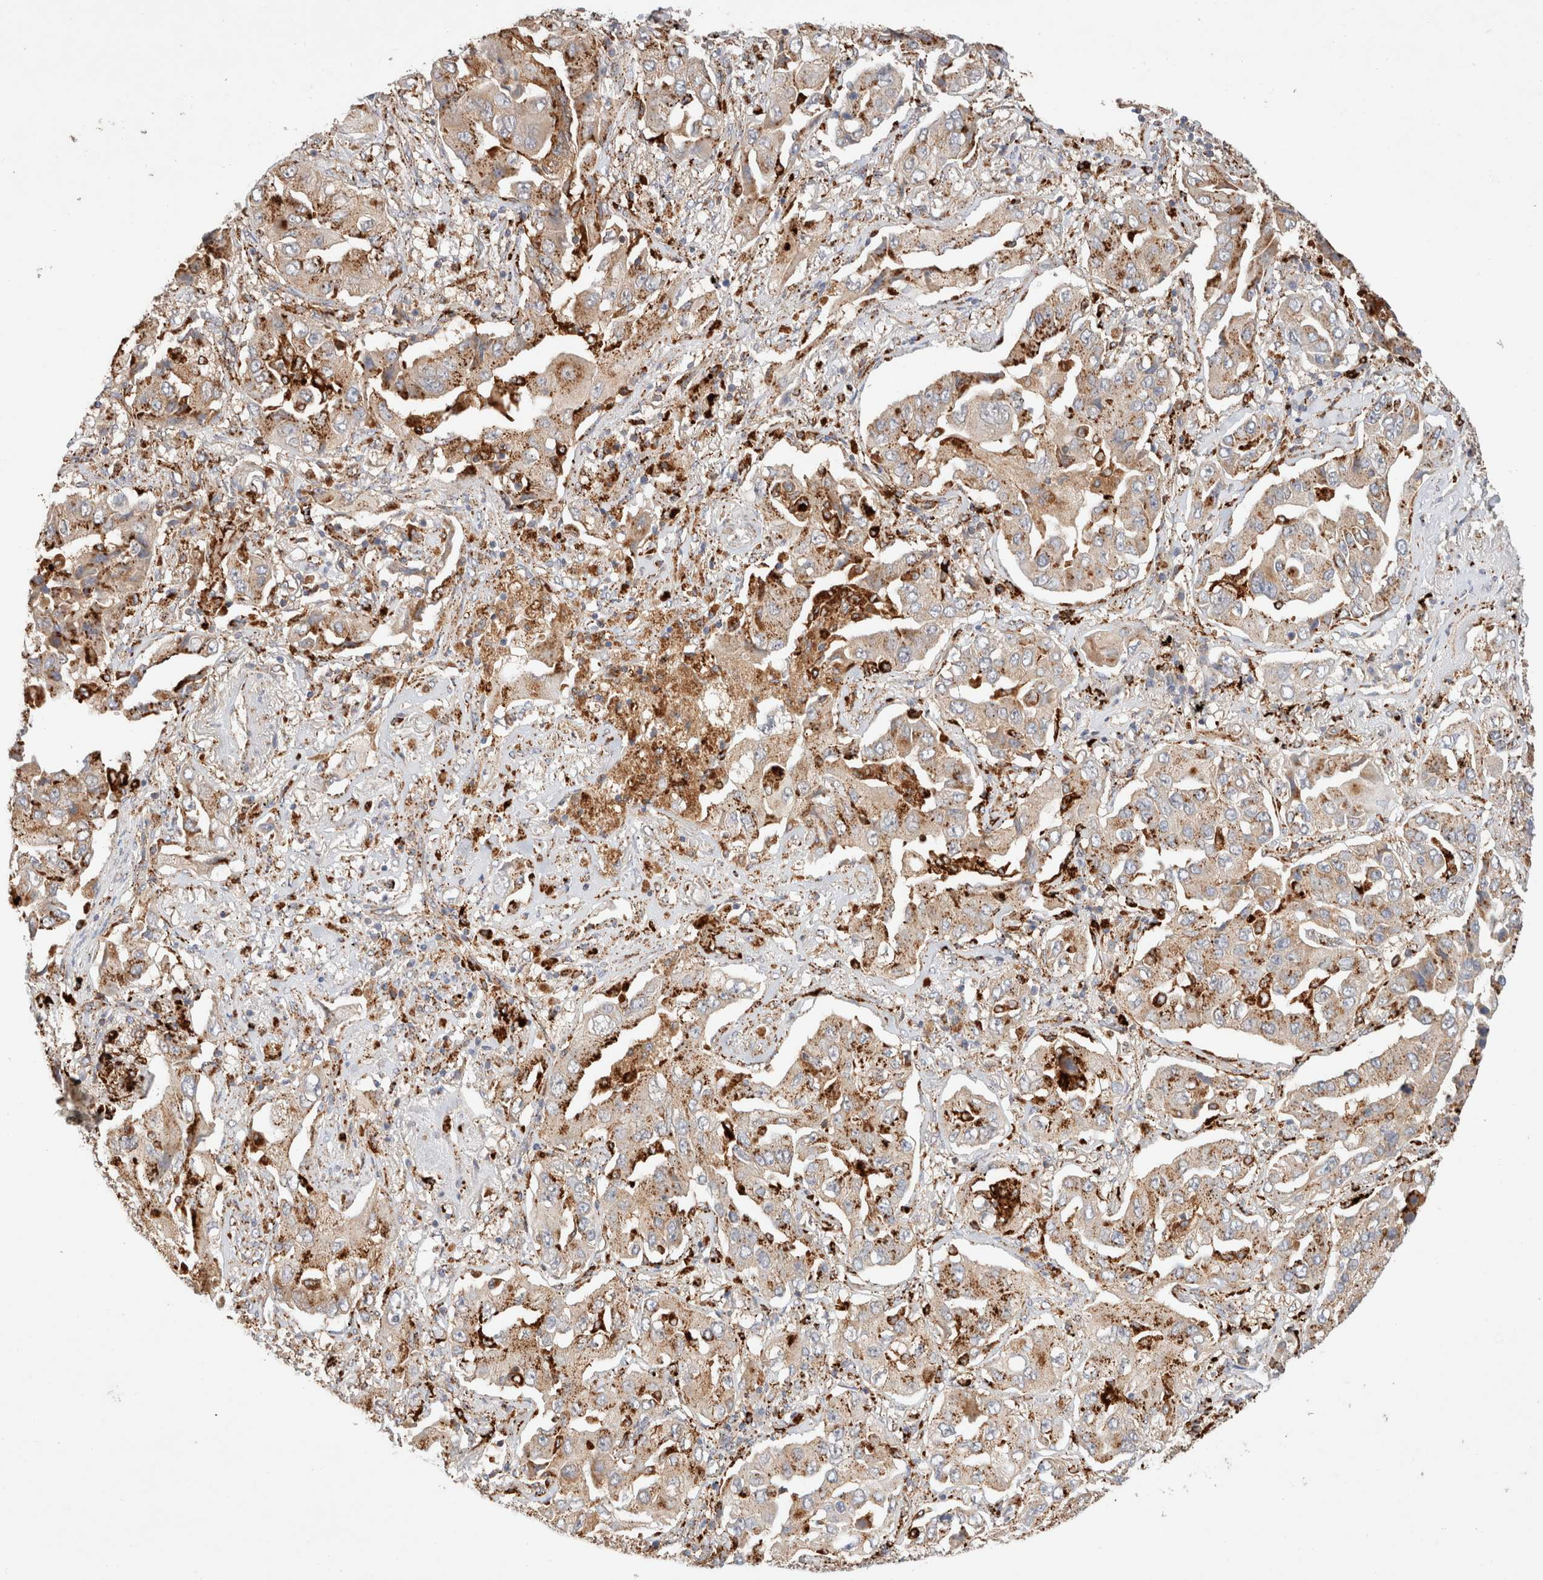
{"staining": {"intensity": "moderate", "quantity": ">75%", "location": "cytoplasmic/membranous"}, "tissue": "lung cancer", "cell_type": "Tumor cells", "image_type": "cancer", "snomed": [{"axis": "morphology", "description": "Adenocarcinoma, NOS"}, {"axis": "topography", "description": "Lung"}], "caption": "Immunohistochemical staining of human lung cancer (adenocarcinoma) reveals medium levels of moderate cytoplasmic/membranous staining in approximately >75% of tumor cells.", "gene": "RABEPK", "patient": {"sex": "female", "age": 65}}